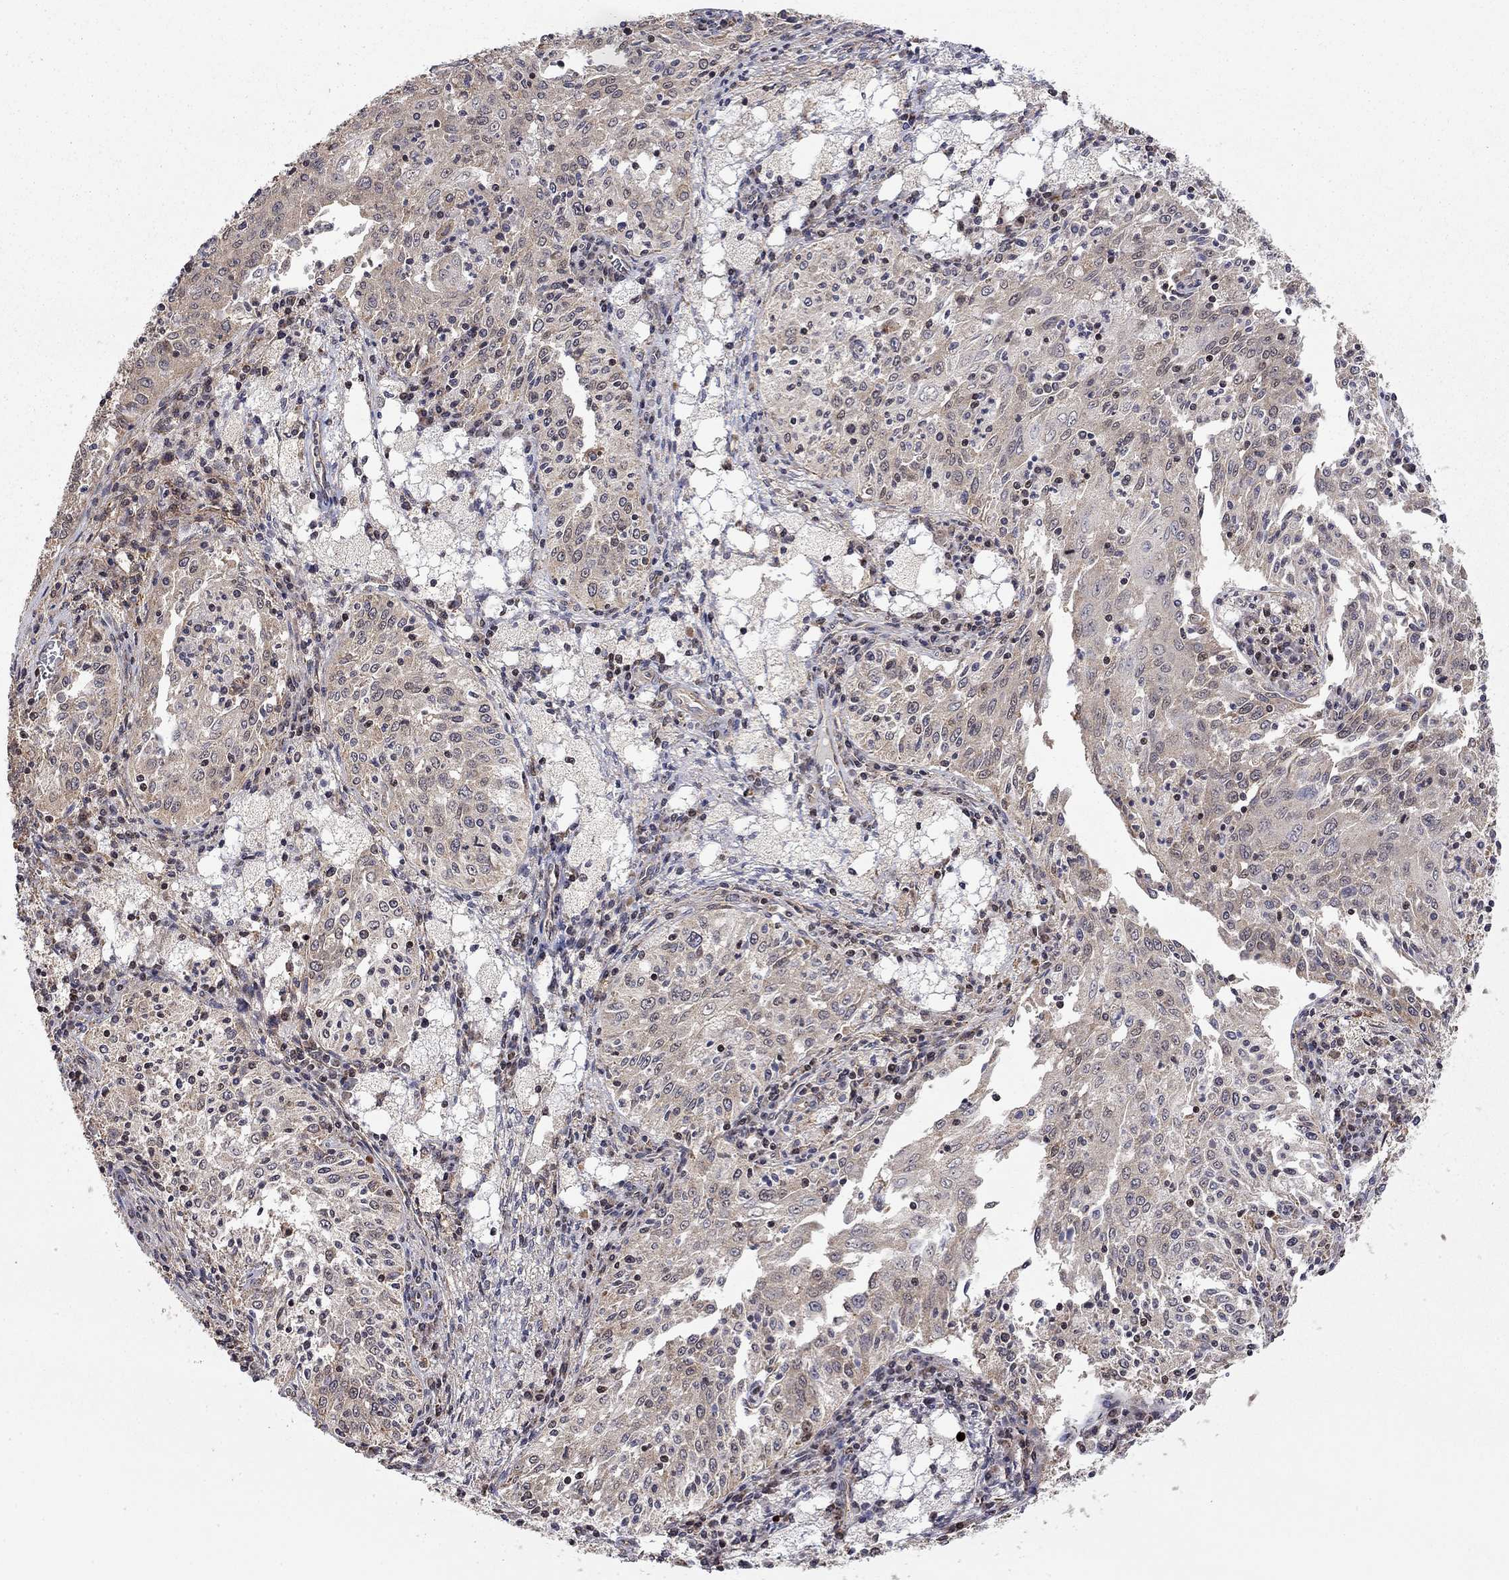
{"staining": {"intensity": "negative", "quantity": "none", "location": "none"}, "tissue": "cervical cancer", "cell_type": "Tumor cells", "image_type": "cancer", "snomed": [{"axis": "morphology", "description": "Squamous cell carcinoma, NOS"}, {"axis": "topography", "description": "Cervix"}], "caption": "Immunohistochemistry of cervical cancer (squamous cell carcinoma) displays no positivity in tumor cells.", "gene": "TDP1", "patient": {"sex": "female", "age": 41}}